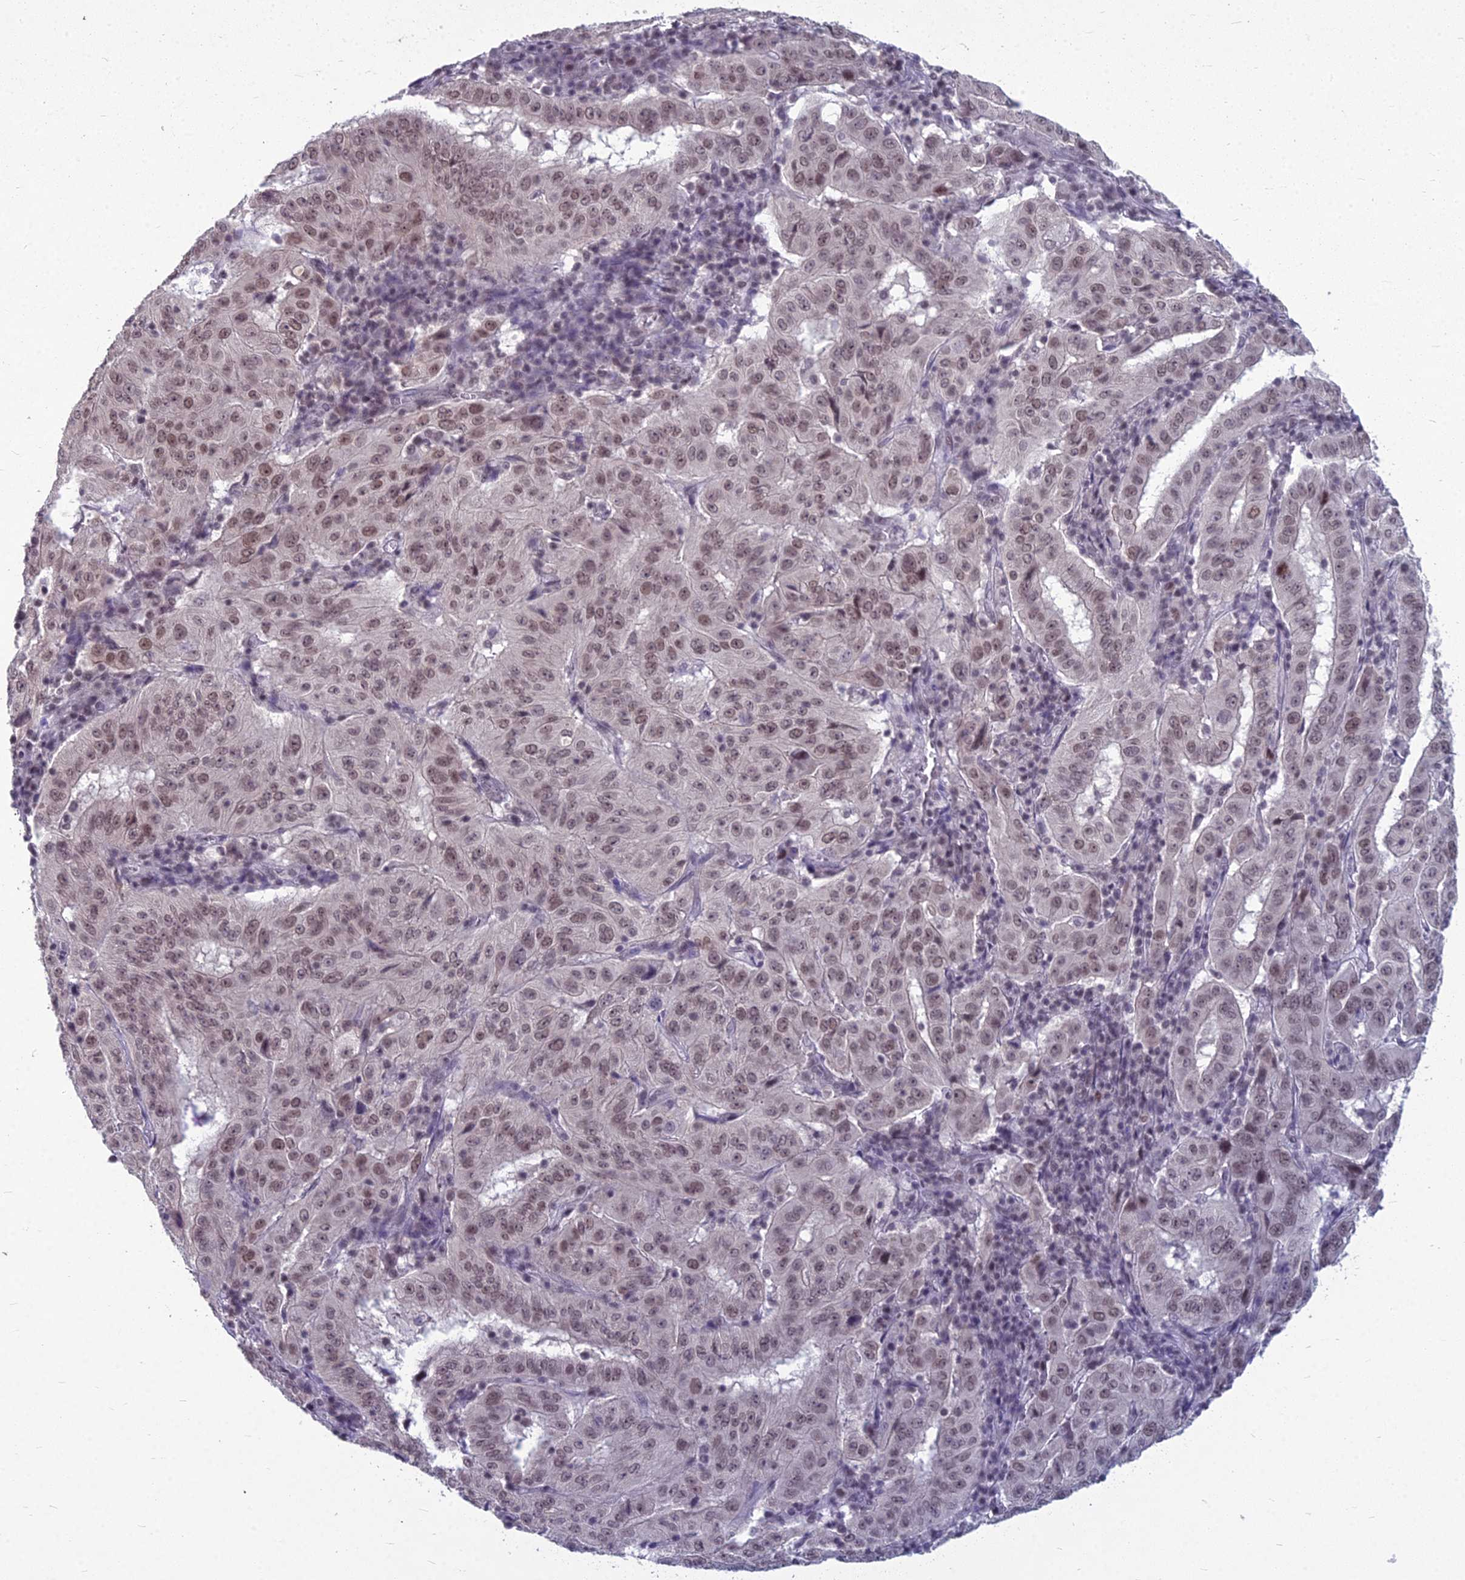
{"staining": {"intensity": "moderate", "quantity": ">75%", "location": "nuclear"}, "tissue": "pancreatic cancer", "cell_type": "Tumor cells", "image_type": "cancer", "snomed": [{"axis": "morphology", "description": "Adenocarcinoma, NOS"}, {"axis": "topography", "description": "Pancreas"}], "caption": "DAB (3,3'-diaminobenzidine) immunohistochemical staining of human pancreatic cancer (adenocarcinoma) exhibits moderate nuclear protein staining in about >75% of tumor cells.", "gene": "KAT7", "patient": {"sex": "male", "age": 63}}